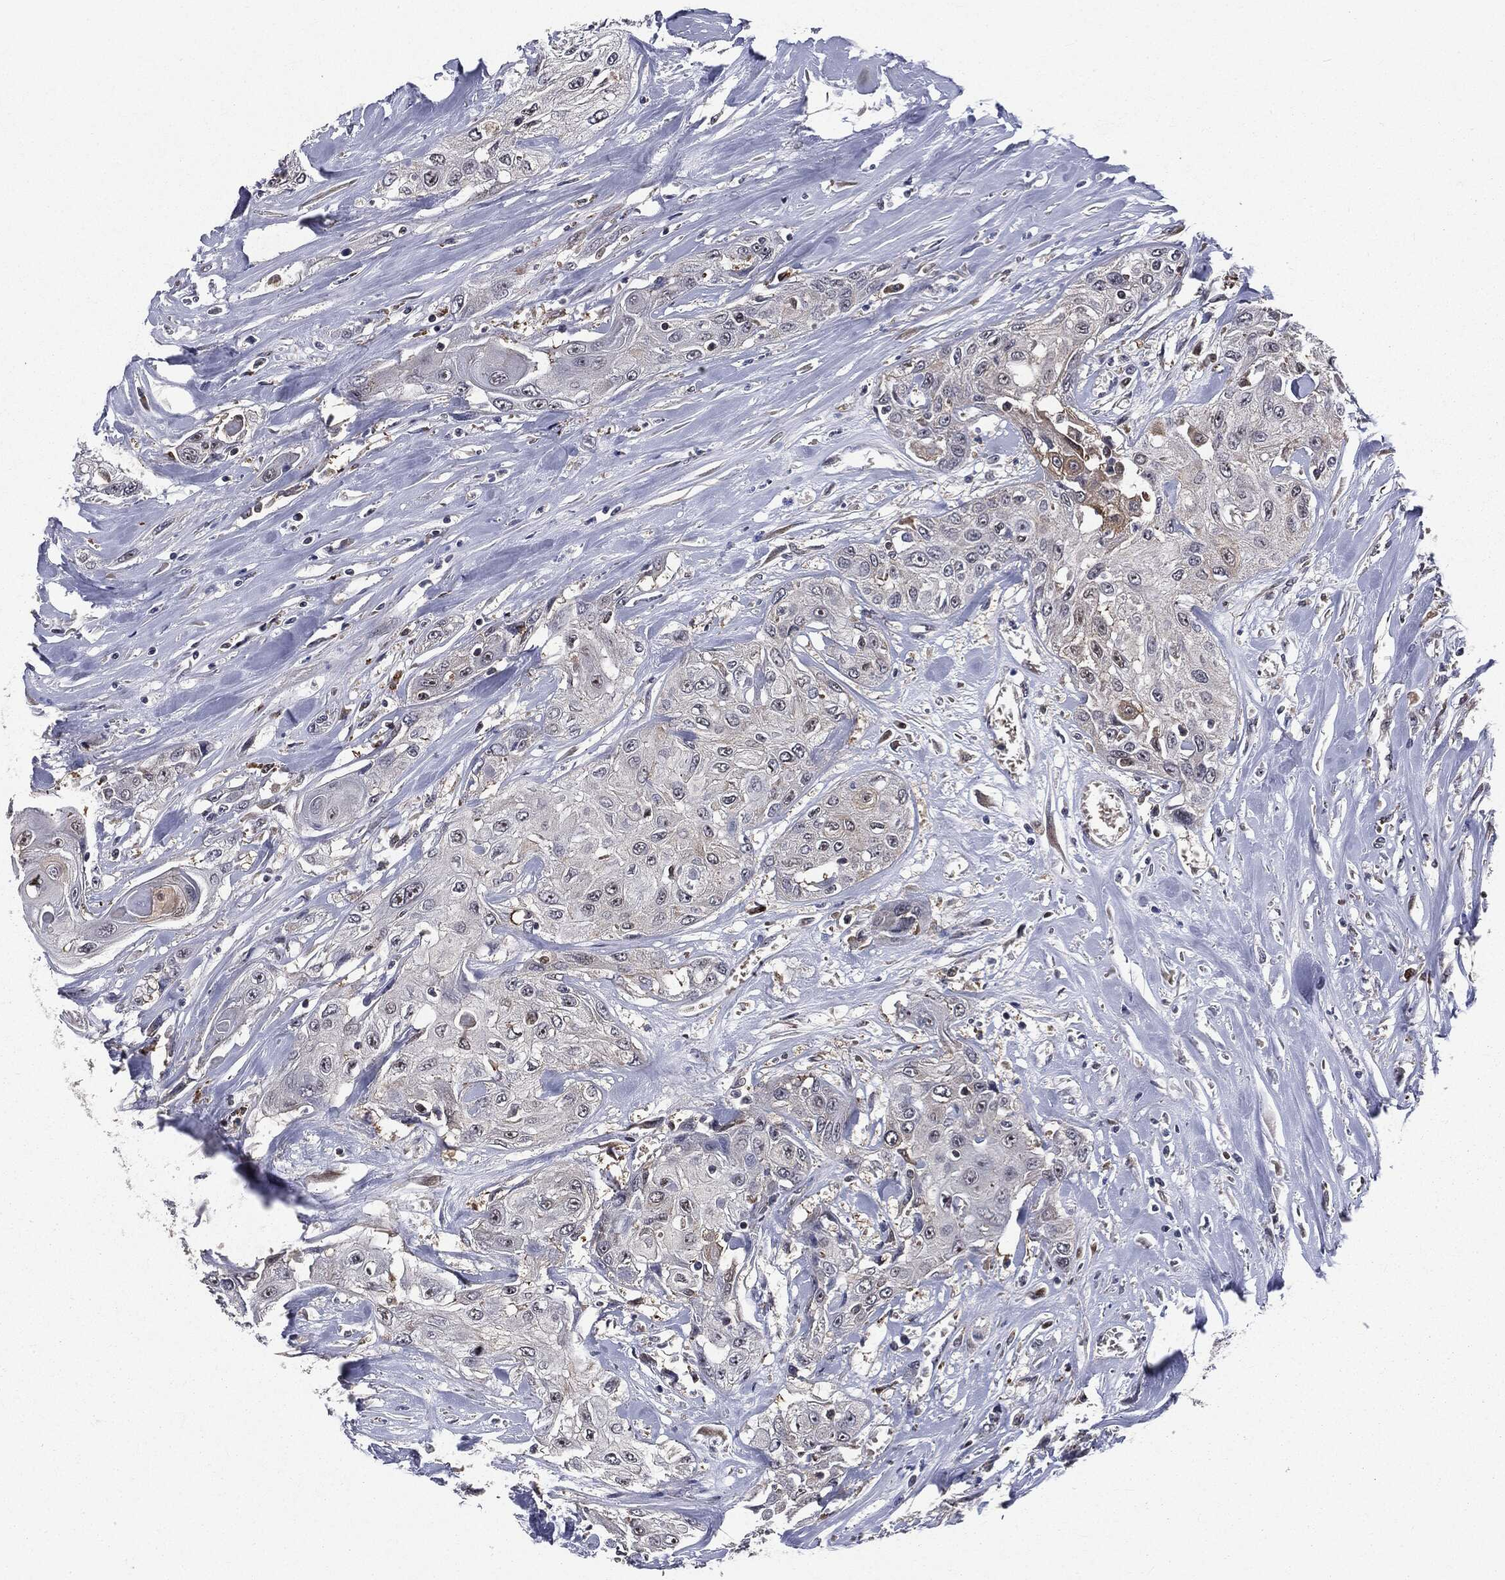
{"staining": {"intensity": "negative", "quantity": "none", "location": "none"}, "tissue": "head and neck cancer", "cell_type": "Tumor cells", "image_type": "cancer", "snomed": [{"axis": "morphology", "description": "Normal tissue, NOS"}, {"axis": "morphology", "description": "Squamous cell carcinoma, NOS"}, {"axis": "topography", "description": "Oral tissue"}, {"axis": "topography", "description": "Peripheral nerve tissue"}, {"axis": "topography", "description": "Head-Neck"}], "caption": "DAB (3,3'-diaminobenzidine) immunohistochemical staining of head and neck squamous cell carcinoma exhibits no significant expression in tumor cells.", "gene": "TRMT1L", "patient": {"sex": "female", "age": 59}}